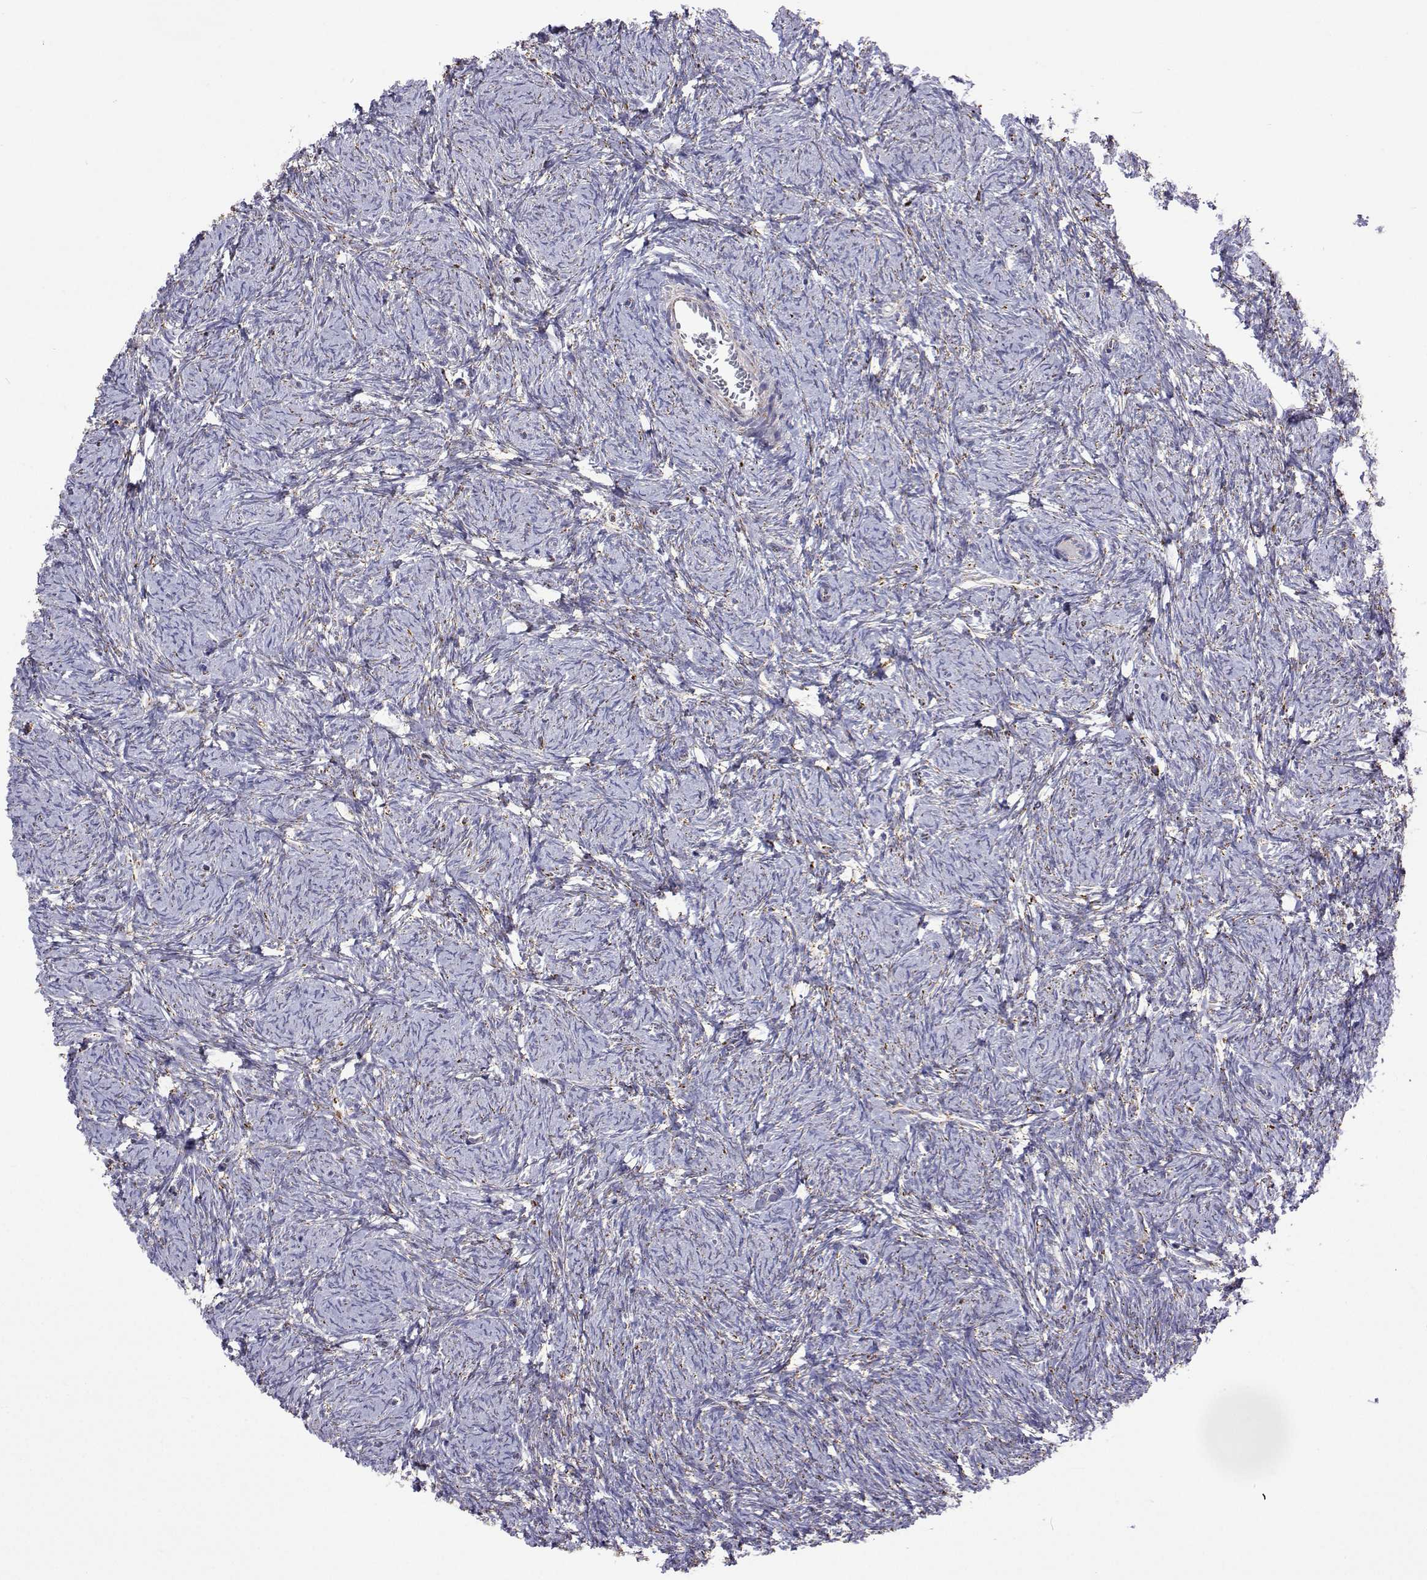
{"staining": {"intensity": "weak", "quantity": "<25%", "location": "cytoplasmic/membranous"}, "tissue": "ovary", "cell_type": "Ovarian stroma cells", "image_type": "normal", "snomed": [{"axis": "morphology", "description": "Normal tissue, NOS"}, {"axis": "topography", "description": "Ovary"}], "caption": "IHC image of unremarkable ovary: human ovary stained with DAB (3,3'-diaminobenzidine) demonstrates no significant protein expression in ovarian stroma cells.", "gene": "MCCC2", "patient": {"sex": "female", "age": 41}}